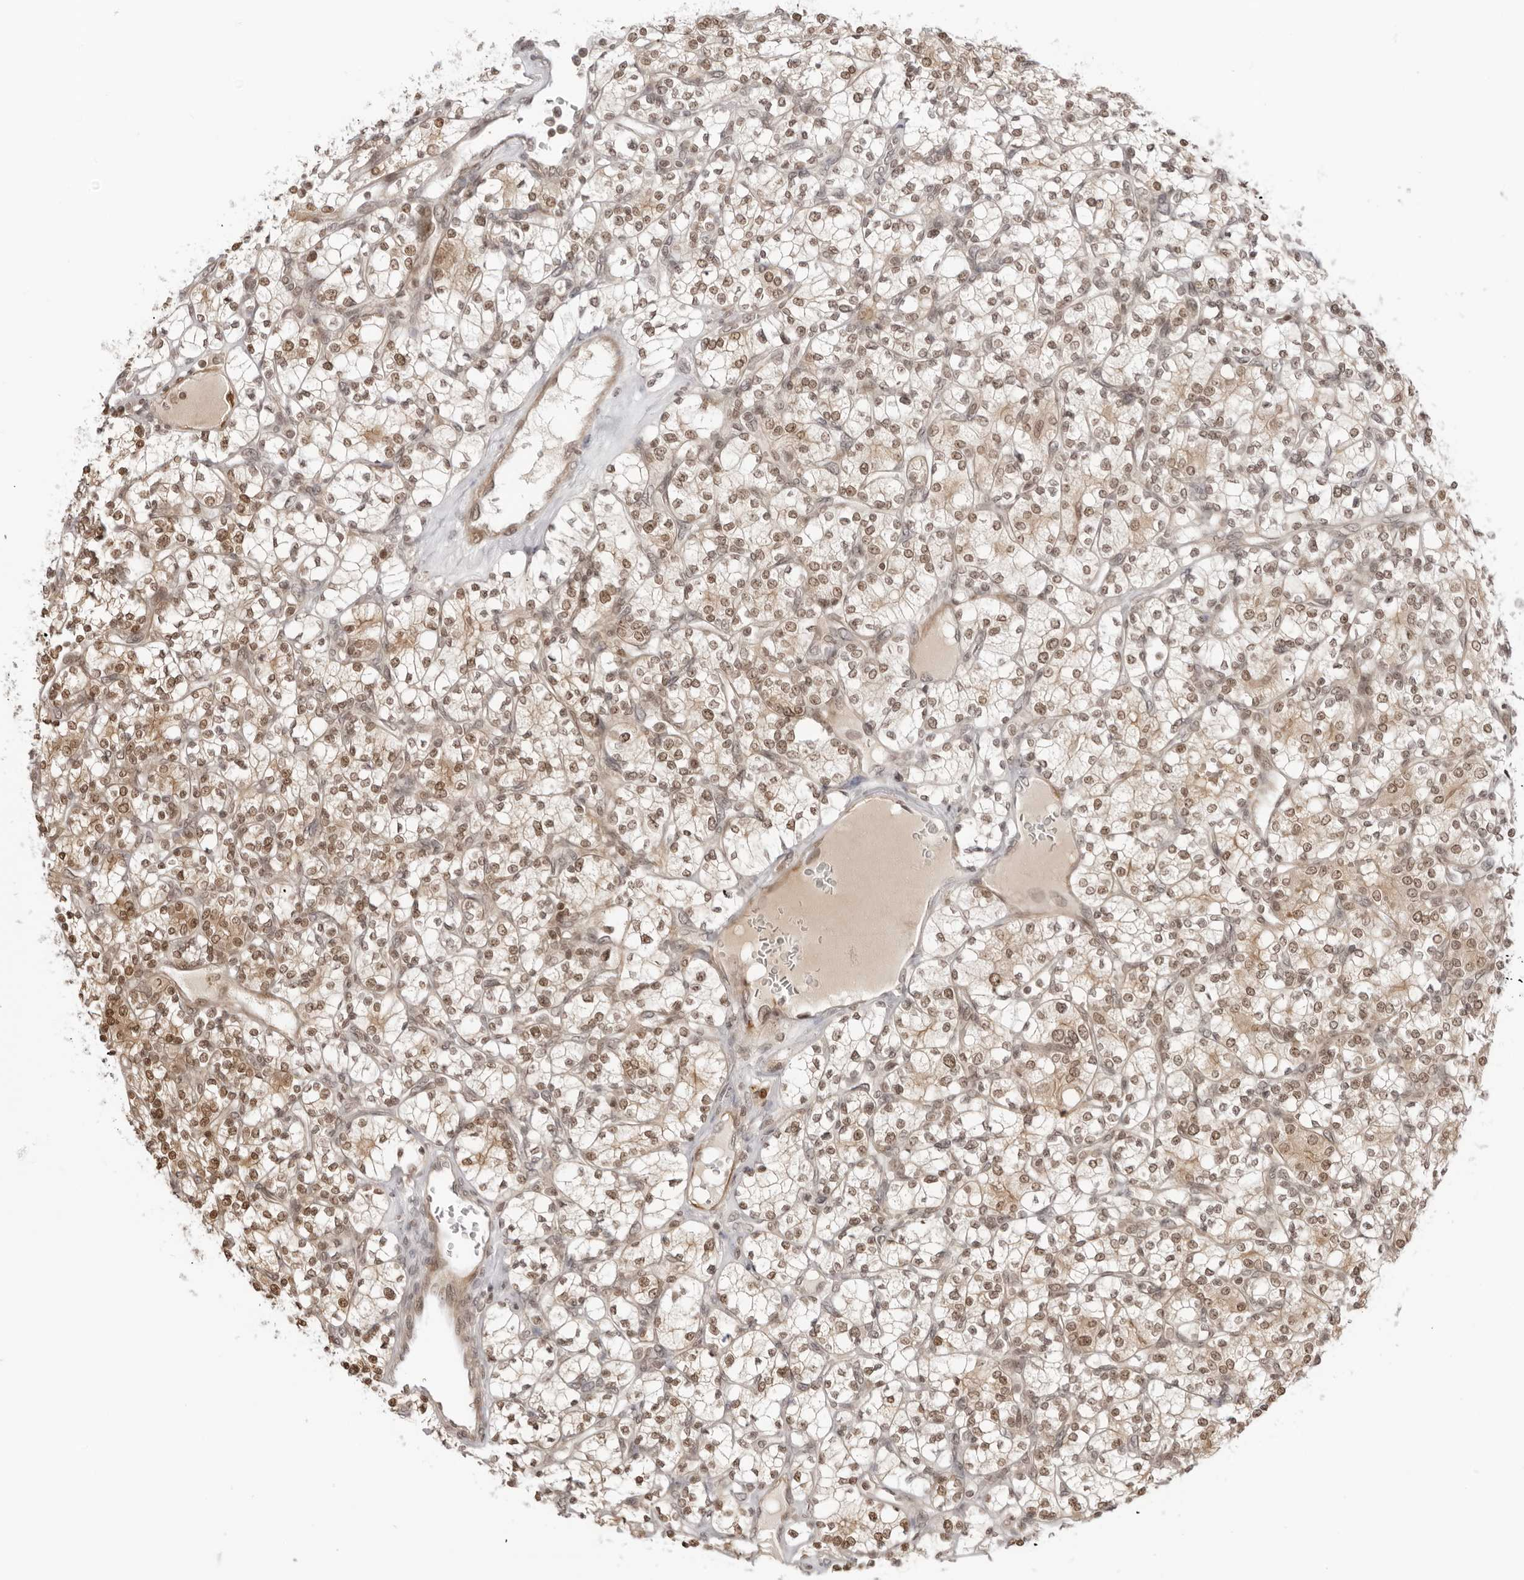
{"staining": {"intensity": "weak", "quantity": "25%-75%", "location": "nuclear"}, "tissue": "renal cancer", "cell_type": "Tumor cells", "image_type": "cancer", "snomed": [{"axis": "morphology", "description": "Adenocarcinoma, NOS"}, {"axis": "topography", "description": "Kidney"}], "caption": "This image displays immunohistochemistry (IHC) staining of human adenocarcinoma (renal), with low weak nuclear positivity in about 25%-75% of tumor cells.", "gene": "RNF146", "patient": {"sex": "male", "age": 77}}